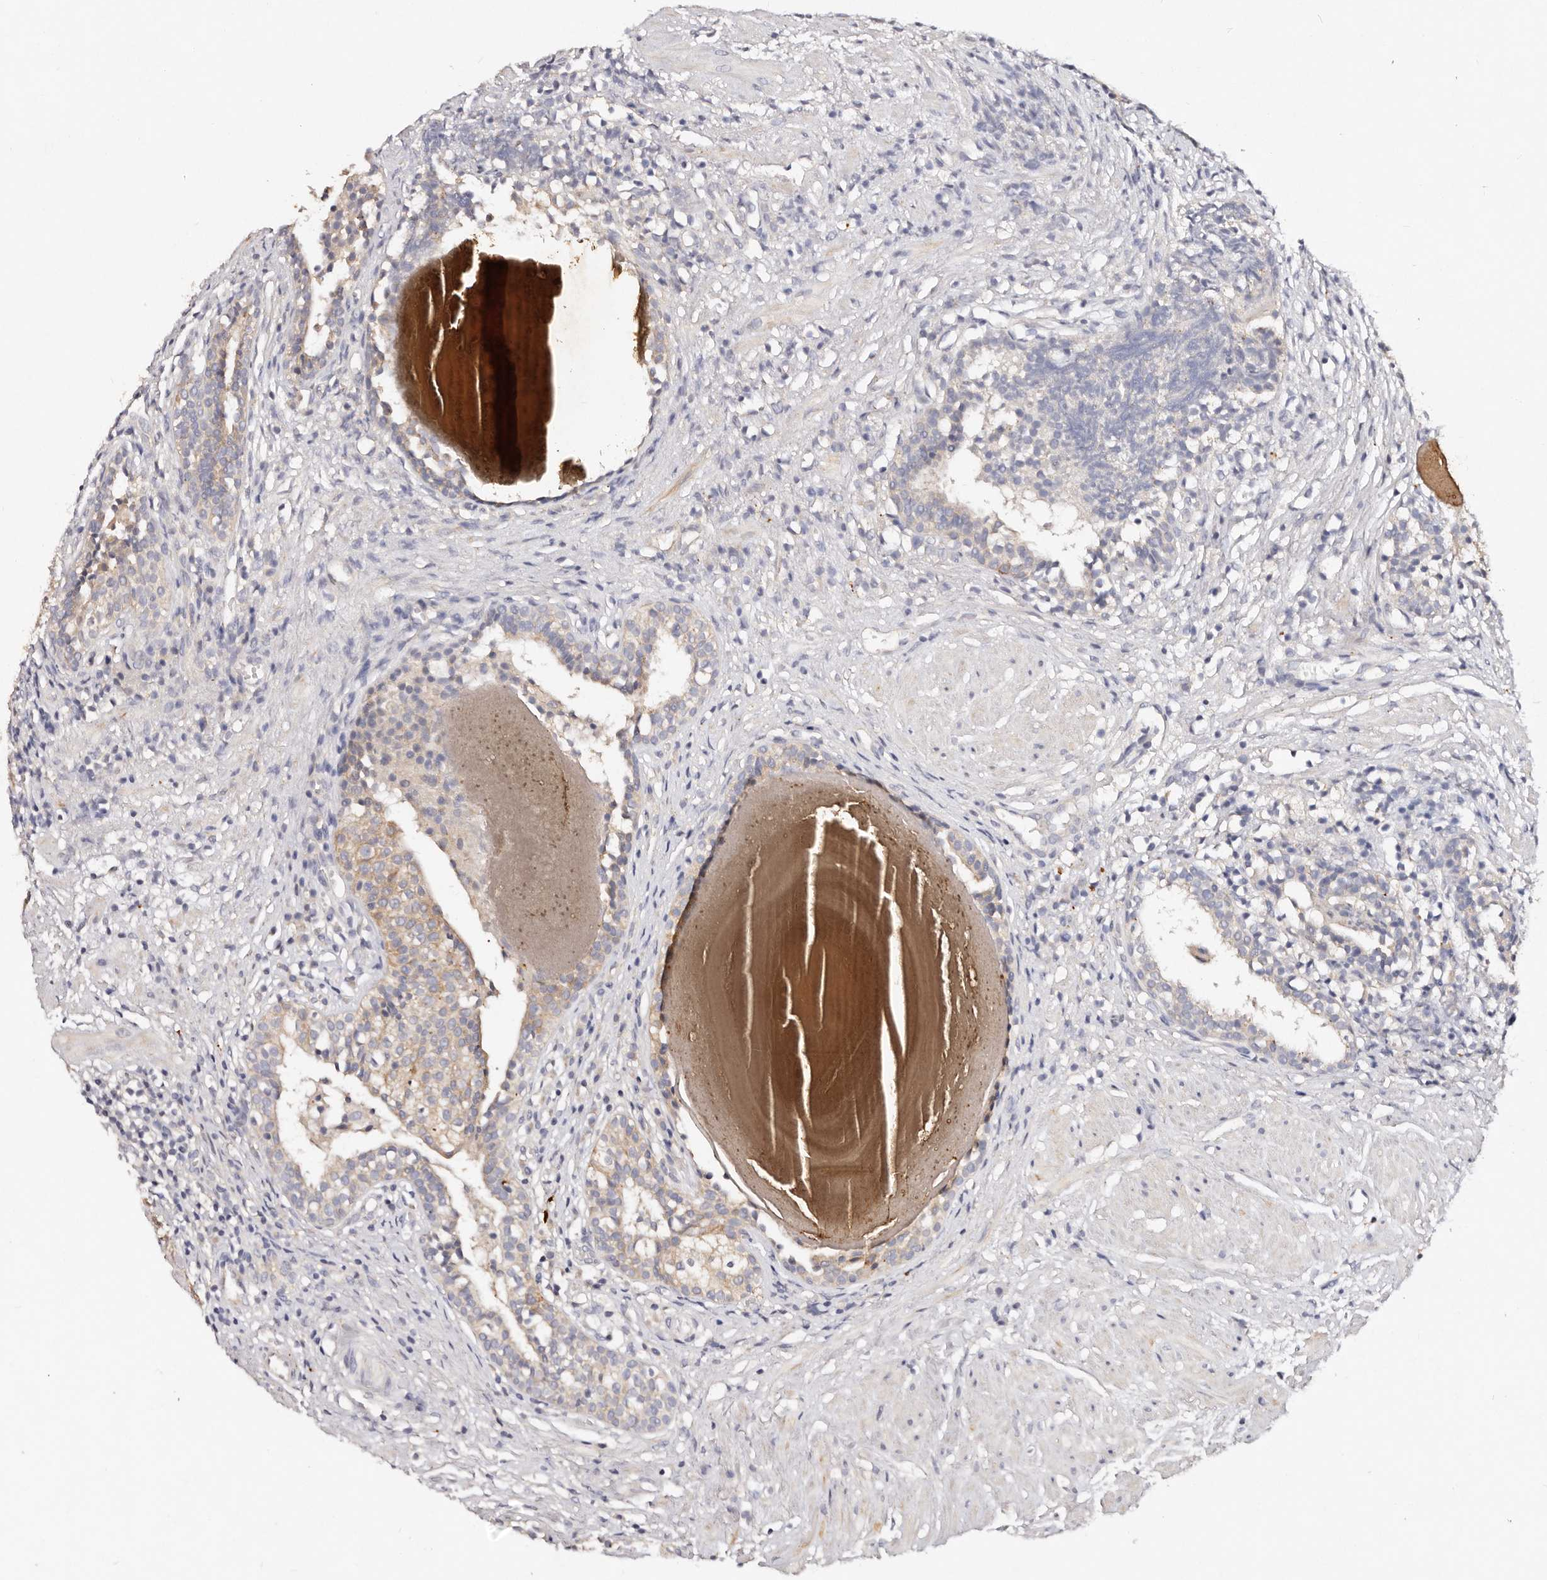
{"staining": {"intensity": "weak", "quantity": "<25%", "location": "cytoplasmic/membranous"}, "tissue": "prostate cancer", "cell_type": "Tumor cells", "image_type": "cancer", "snomed": [{"axis": "morphology", "description": "Adenocarcinoma, Low grade"}, {"axis": "topography", "description": "Prostate"}], "caption": "High magnification brightfield microscopy of low-grade adenocarcinoma (prostate) stained with DAB (3,3'-diaminobenzidine) (brown) and counterstained with hematoxylin (blue): tumor cells show no significant expression. The staining was performed using DAB (3,3'-diaminobenzidine) to visualize the protein expression in brown, while the nuclei were stained in blue with hematoxylin (Magnification: 20x).", "gene": "VIPAS39", "patient": {"sex": "male", "age": 88}}